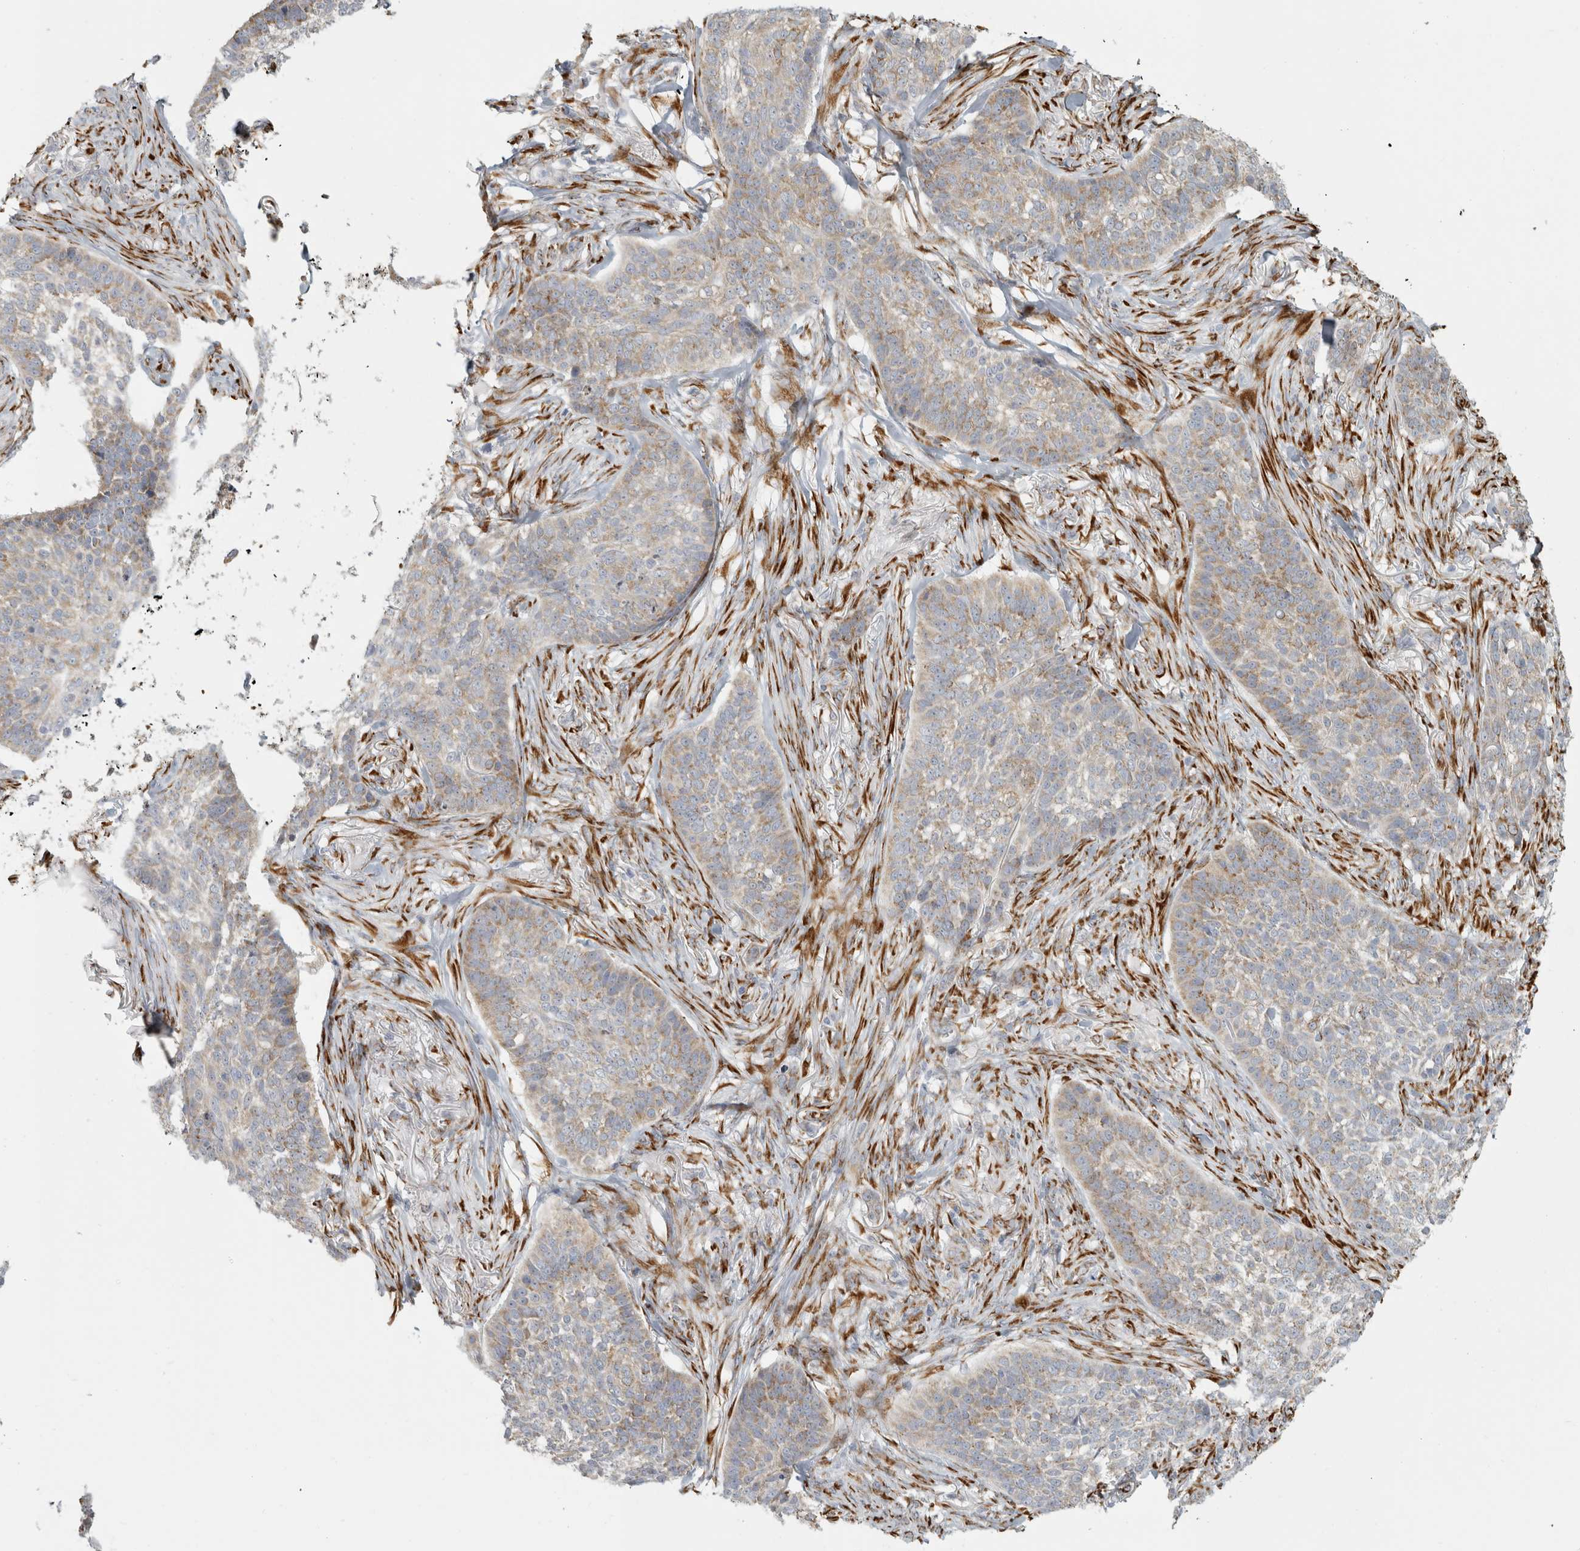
{"staining": {"intensity": "weak", "quantity": "25%-75%", "location": "cytoplasmic/membranous"}, "tissue": "skin cancer", "cell_type": "Tumor cells", "image_type": "cancer", "snomed": [{"axis": "morphology", "description": "Basal cell carcinoma"}, {"axis": "topography", "description": "Skin"}], "caption": "Protein staining by immunohistochemistry displays weak cytoplasmic/membranous staining in approximately 25%-75% of tumor cells in skin cancer (basal cell carcinoma). (brown staining indicates protein expression, while blue staining denotes nuclei).", "gene": "OSTN", "patient": {"sex": "male", "age": 85}}